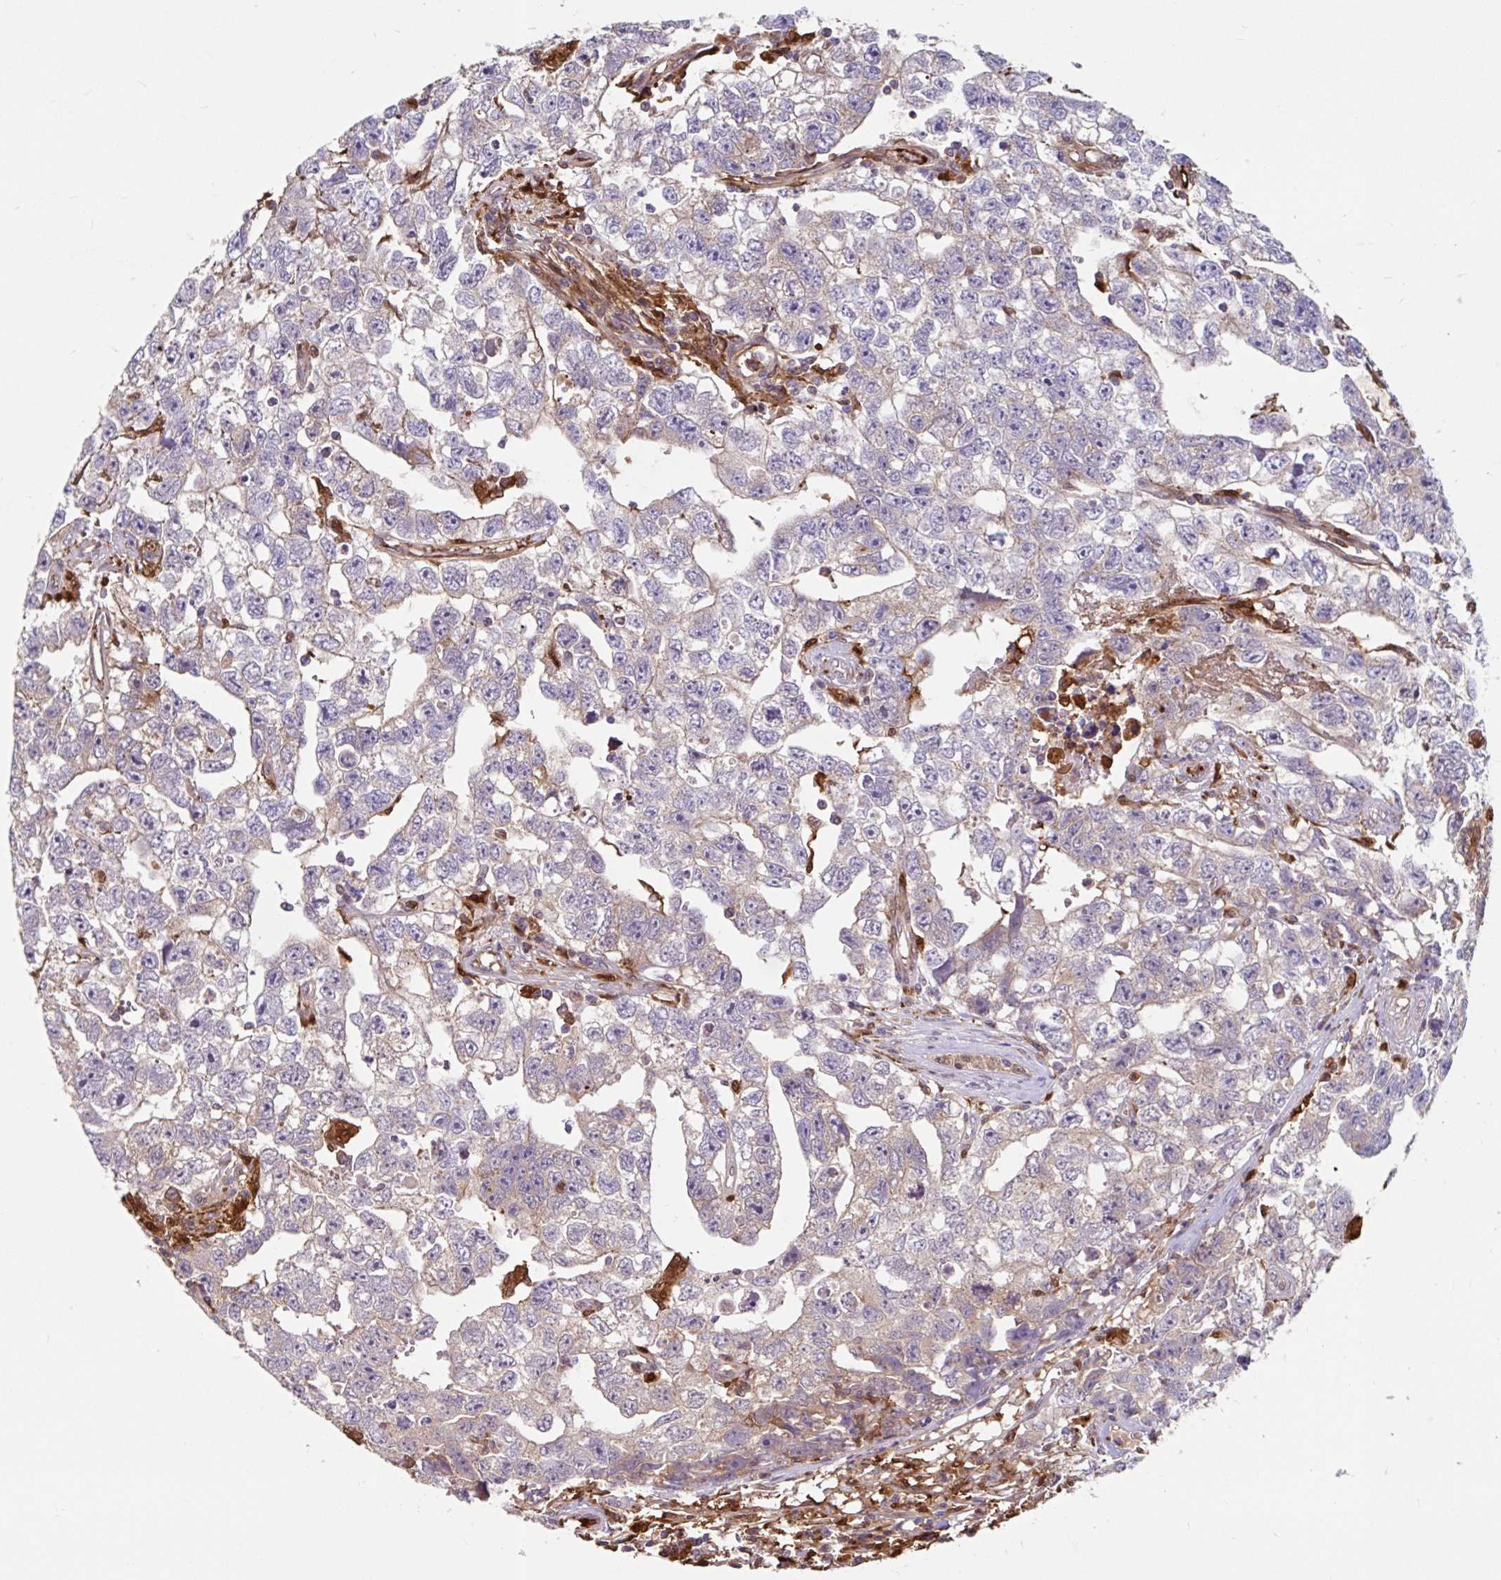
{"staining": {"intensity": "weak", "quantity": "25%-75%", "location": "cytoplasmic/membranous"}, "tissue": "testis cancer", "cell_type": "Tumor cells", "image_type": "cancer", "snomed": [{"axis": "morphology", "description": "Carcinoma, Embryonal, NOS"}, {"axis": "topography", "description": "Testis"}], "caption": "Immunohistochemistry (IHC) photomicrograph of neoplastic tissue: embryonal carcinoma (testis) stained using immunohistochemistry demonstrates low levels of weak protein expression localized specifically in the cytoplasmic/membranous of tumor cells, appearing as a cytoplasmic/membranous brown color.", "gene": "BLVRA", "patient": {"sex": "male", "age": 22}}